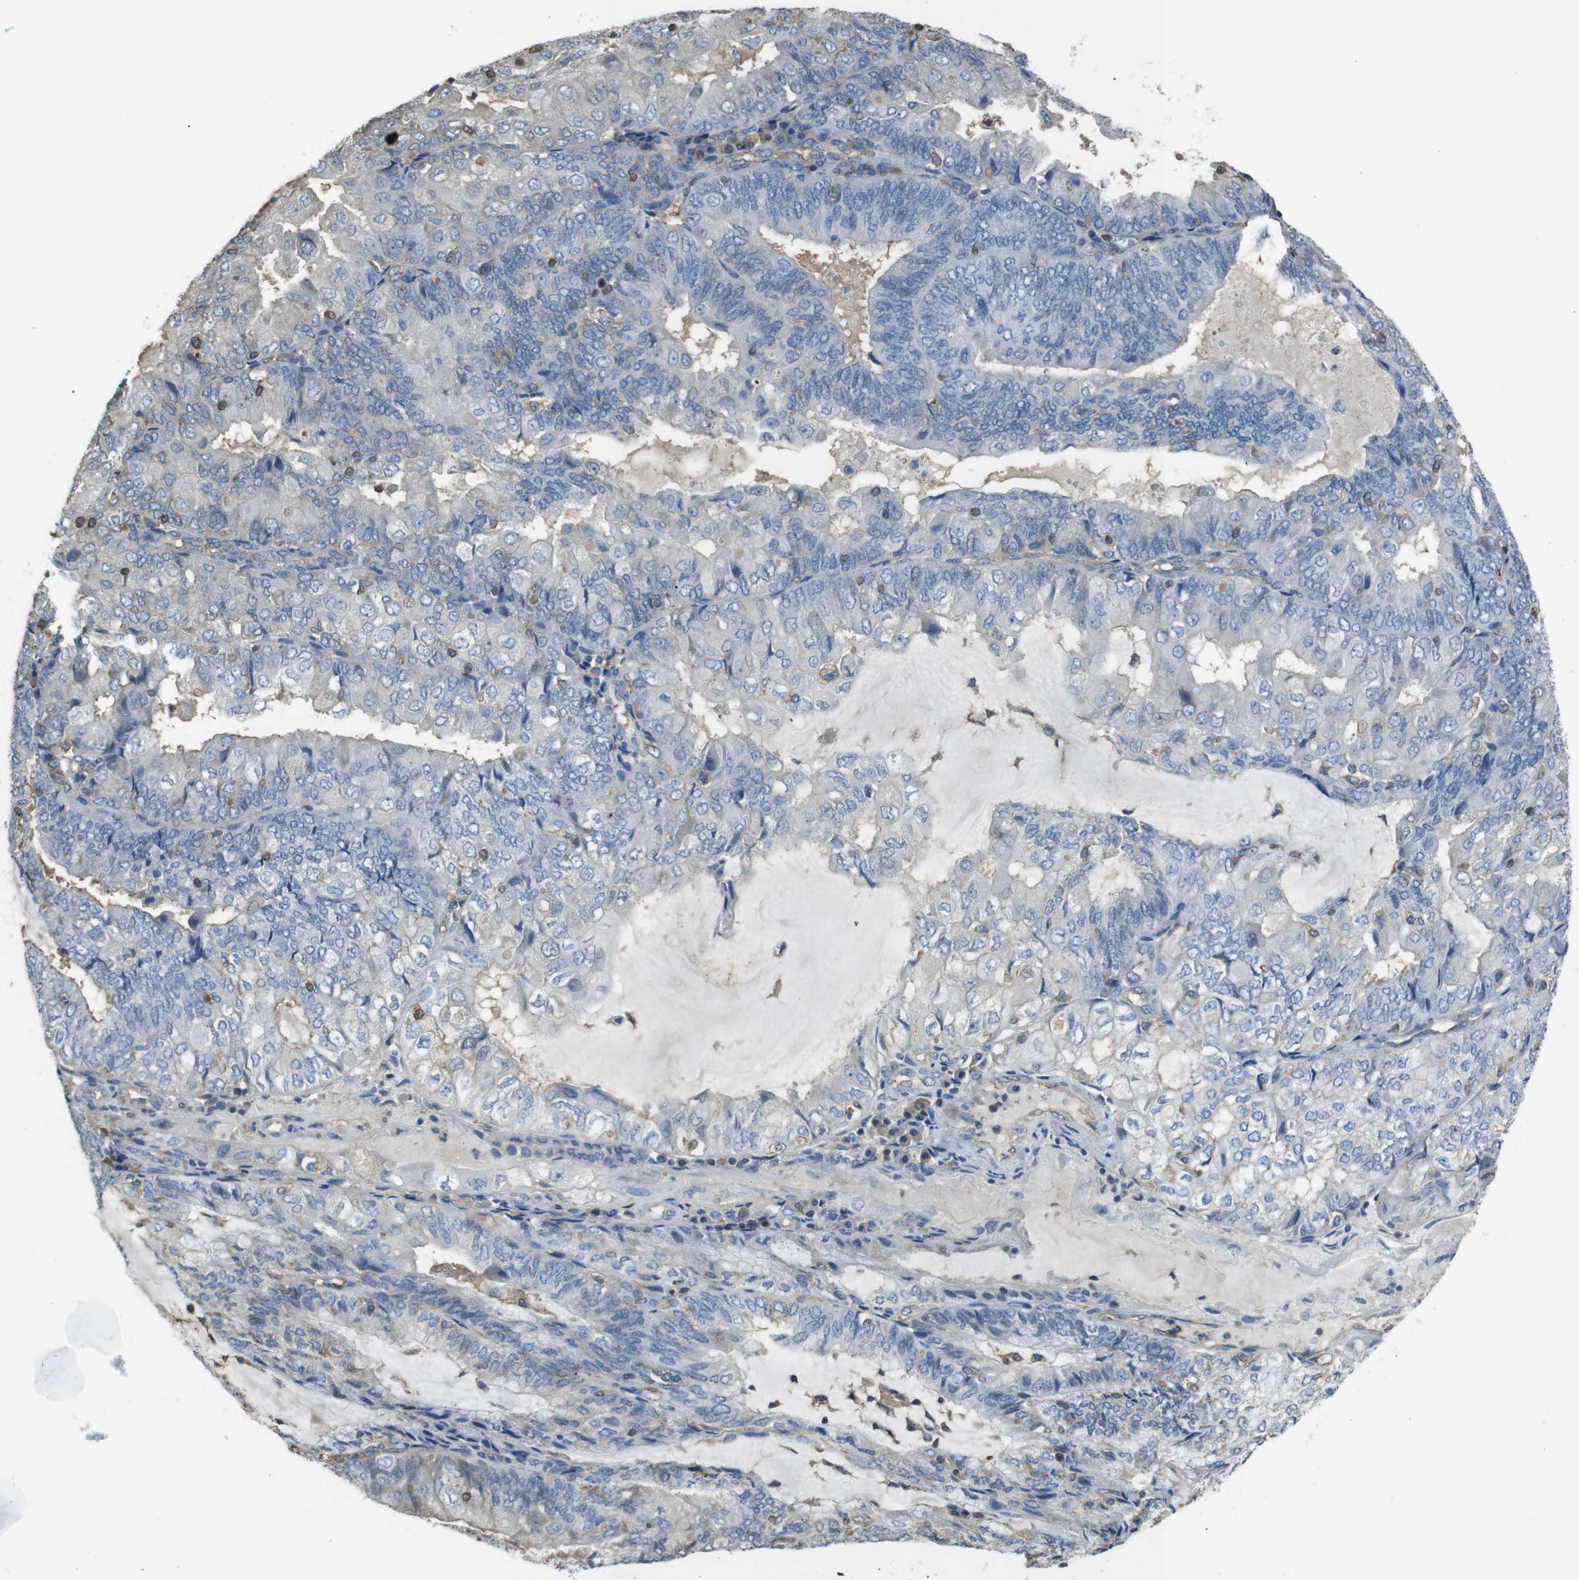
{"staining": {"intensity": "negative", "quantity": "none", "location": "none"}, "tissue": "endometrial cancer", "cell_type": "Tumor cells", "image_type": "cancer", "snomed": [{"axis": "morphology", "description": "Adenocarcinoma, NOS"}, {"axis": "topography", "description": "Endometrium"}], "caption": "Immunohistochemical staining of endometrial adenocarcinoma exhibits no significant positivity in tumor cells.", "gene": "FCAR", "patient": {"sex": "female", "age": 81}}